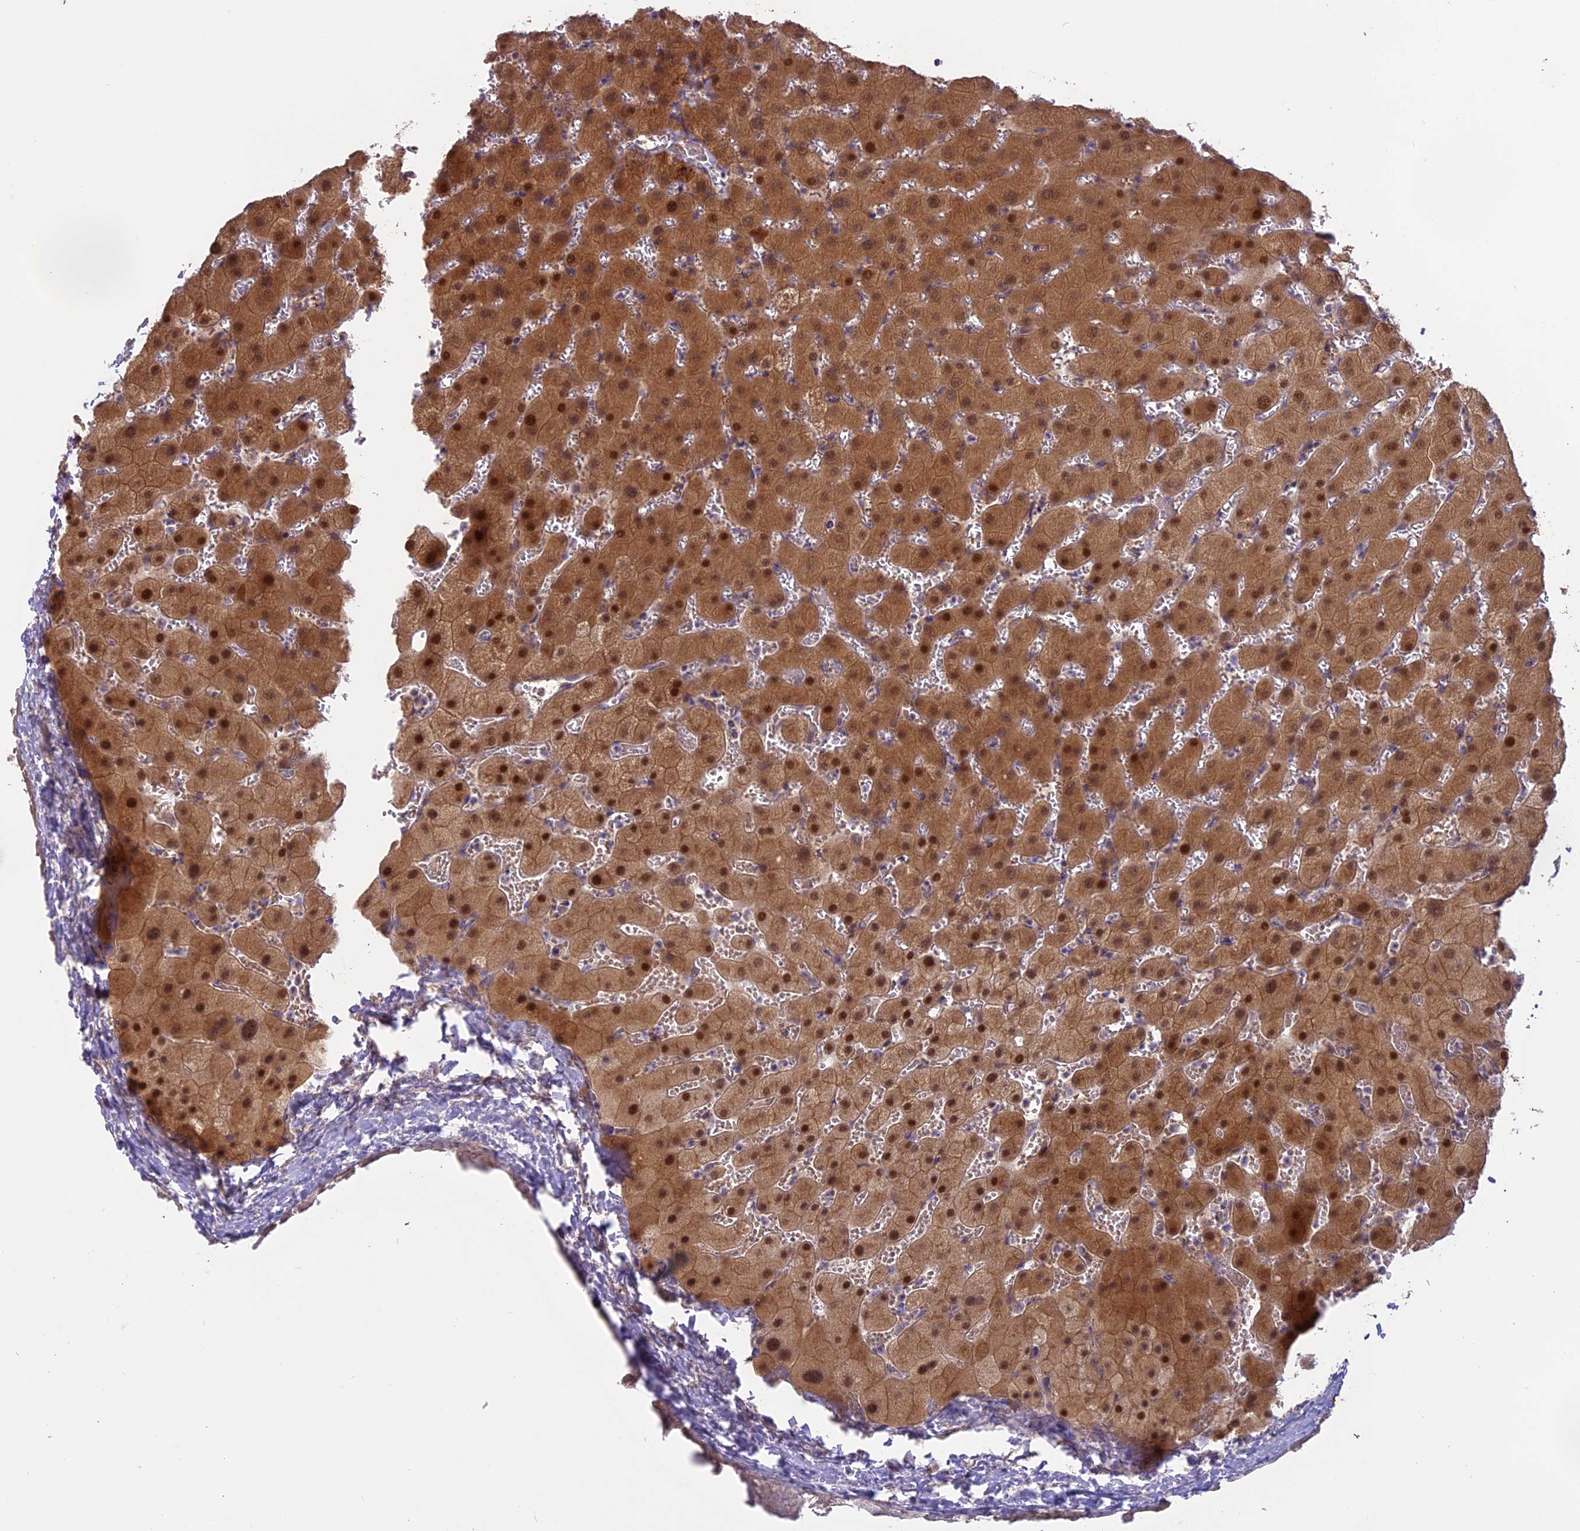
{"staining": {"intensity": "negative", "quantity": "none", "location": "none"}, "tissue": "liver", "cell_type": "Cholangiocytes", "image_type": "normal", "snomed": [{"axis": "morphology", "description": "Normal tissue, NOS"}, {"axis": "topography", "description": "Liver"}], "caption": "IHC photomicrograph of unremarkable human liver stained for a protein (brown), which exhibits no expression in cholangiocytes. Nuclei are stained in blue.", "gene": "MEMO1", "patient": {"sex": "female", "age": 63}}